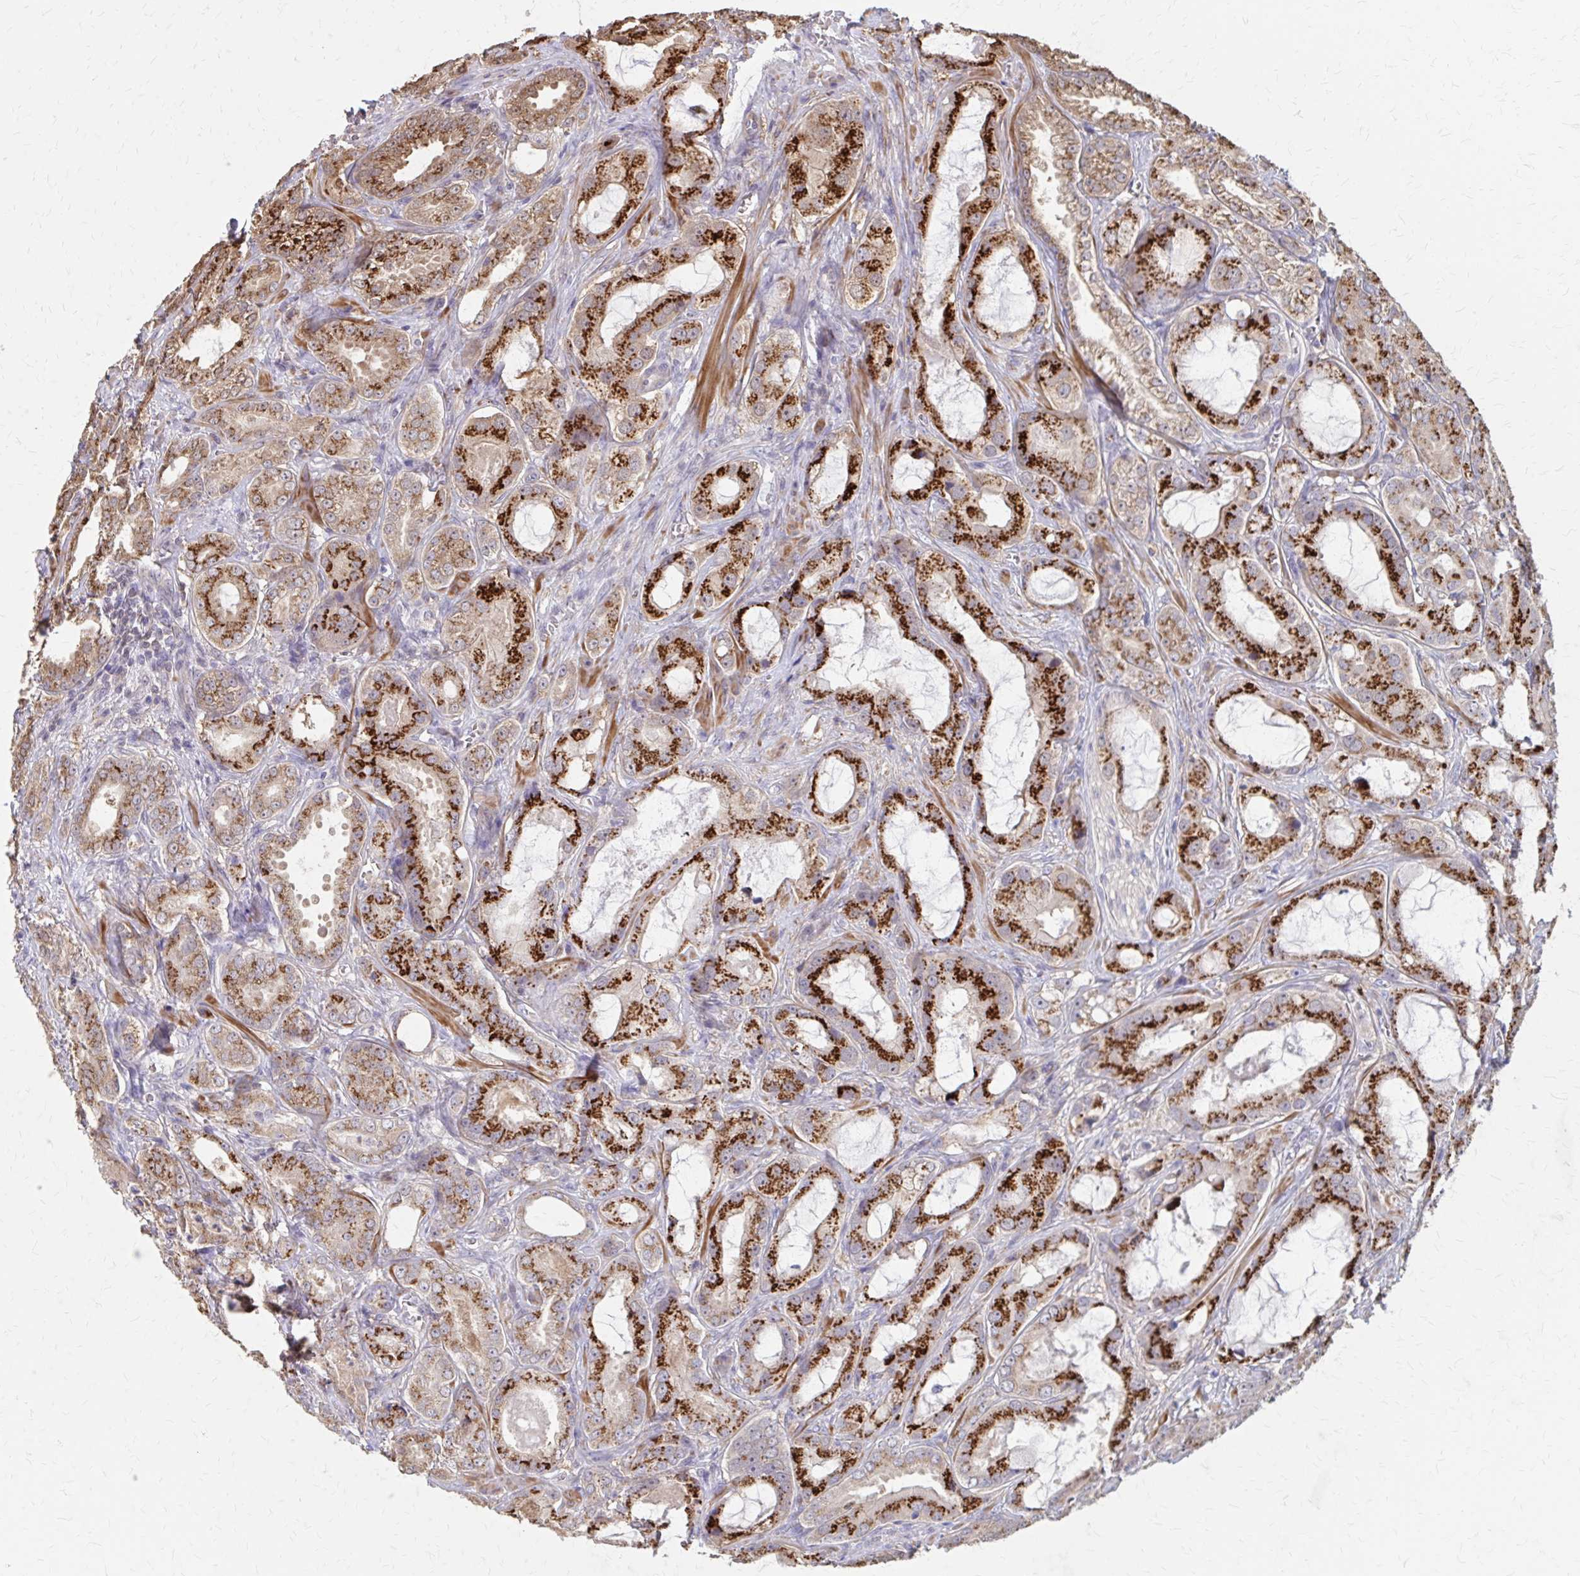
{"staining": {"intensity": "strong", "quantity": "25%-75%", "location": "cytoplasmic/membranous"}, "tissue": "prostate cancer", "cell_type": "Tumor cells", "image_type": "cancer", "snomed": [{"axis": "morphology", "description": "Adenocarcinoma, High grade"}, {"axis": "topography", "description": "Prostate"}], "caption": "Immunohistochemistry (IHC) micrograph of neoplastic tissue: human prostate cancer (adenocarcinoma (high-grade)) stained using immunohistochemistry (IHC) exhibits high levels of strong protein expression localized specifically in the cytoplasmic/membranous of tumor cells, appearing as a cytoplasmic/membranous brown color.", "gene": "IFI44L", "patient": {"sex": "male", "age": 64}}